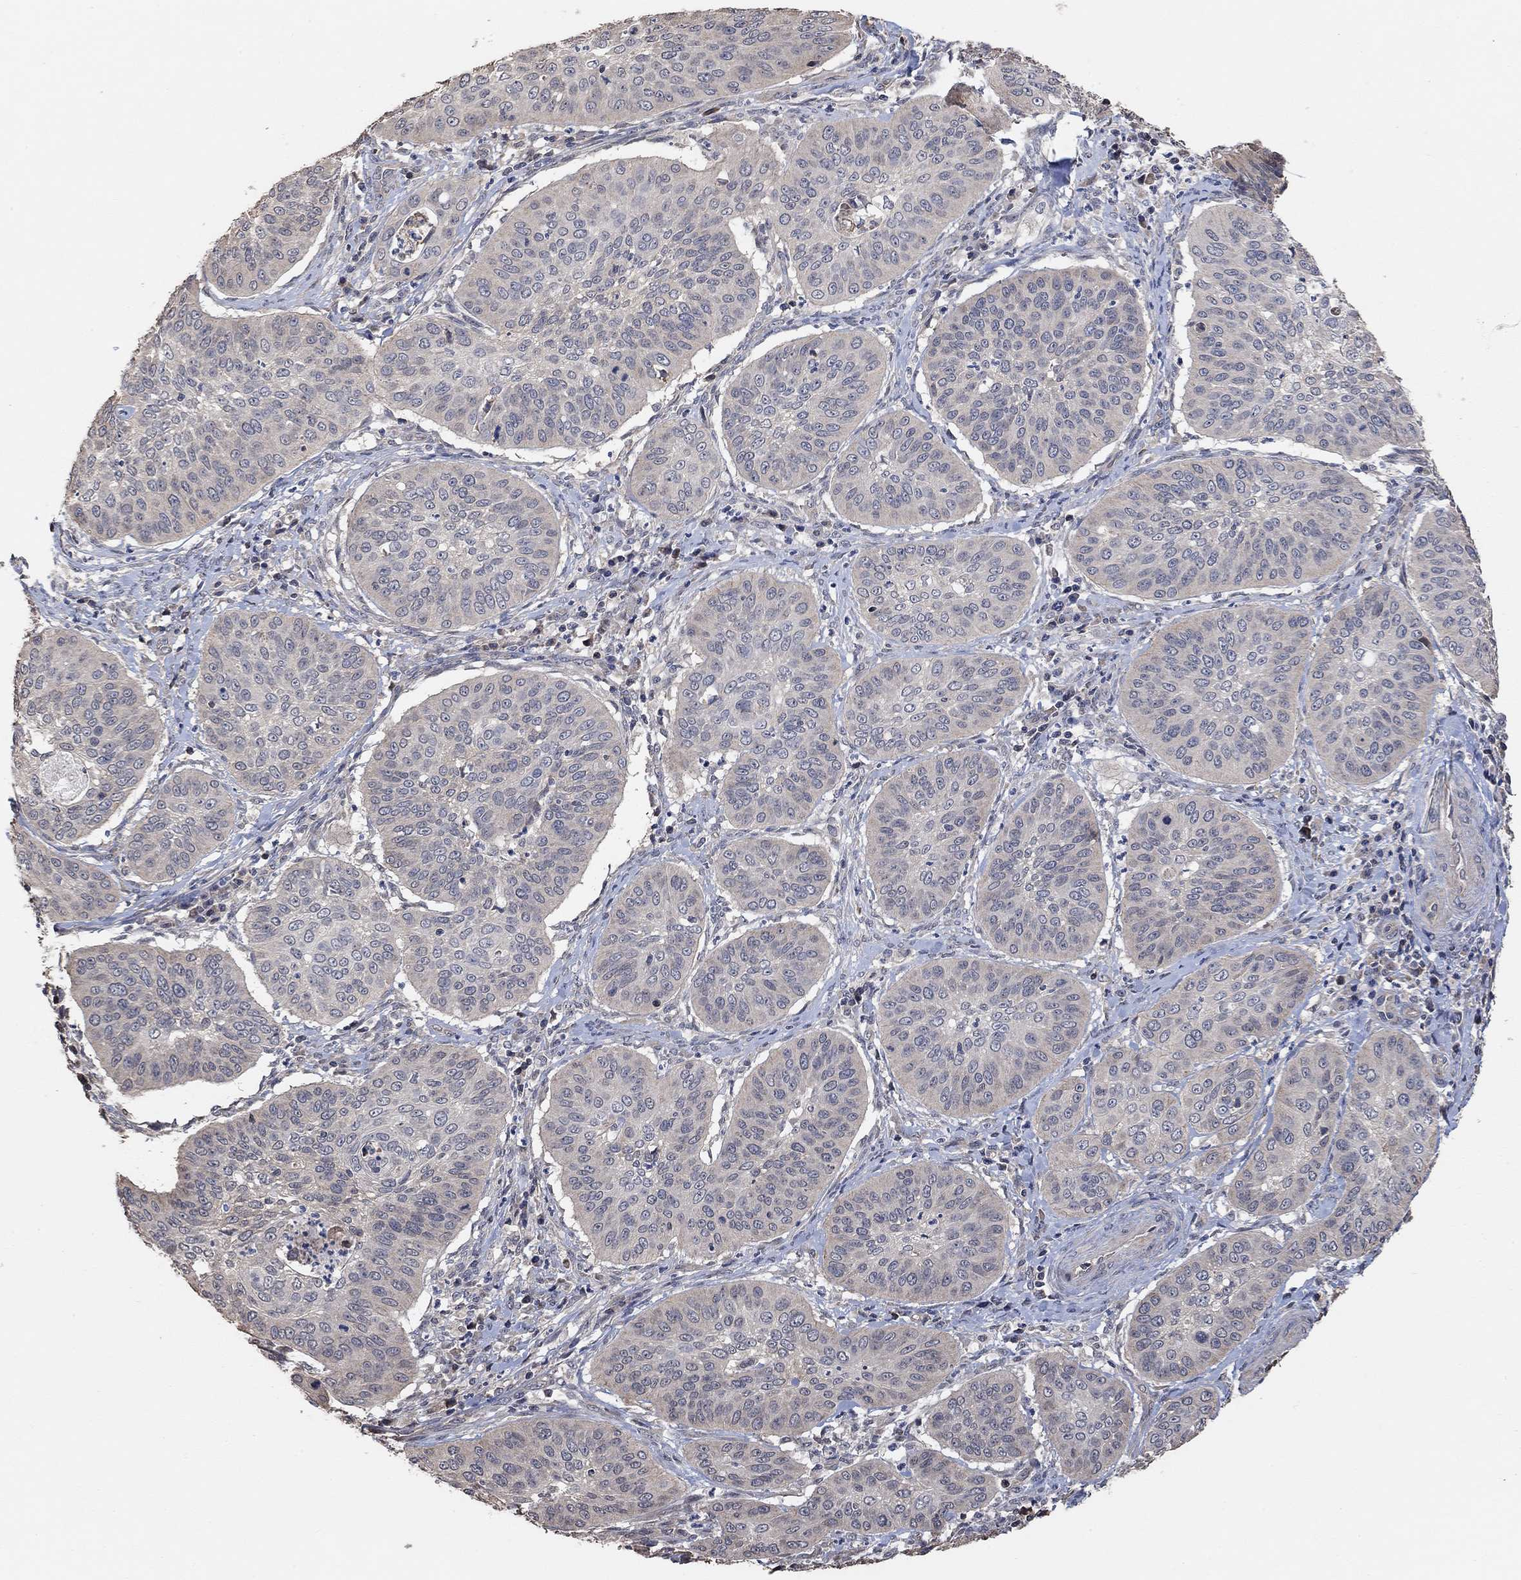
{"staining": {"intensity": "negative", "quantity": "none", "location": "none"}, "tissue": "cervical cancer", "cell_type": "Tumor cells", "image_type": "cancer", "snomed": [{"axis": "morphology", "description": "Normal tissue, NOS"}, {"axis": "morphology", "description": "Squamous cell carcinoma, NOS"}, {"axis": "topography", "description": "Cervix"}], "caption": "An image of squamous cell carcinoma (cervical) stained for a protein exhibits no brown staining in tumor cells.", "gene": "UNC5B", "patient": {"sex": "female", "age": 39}}